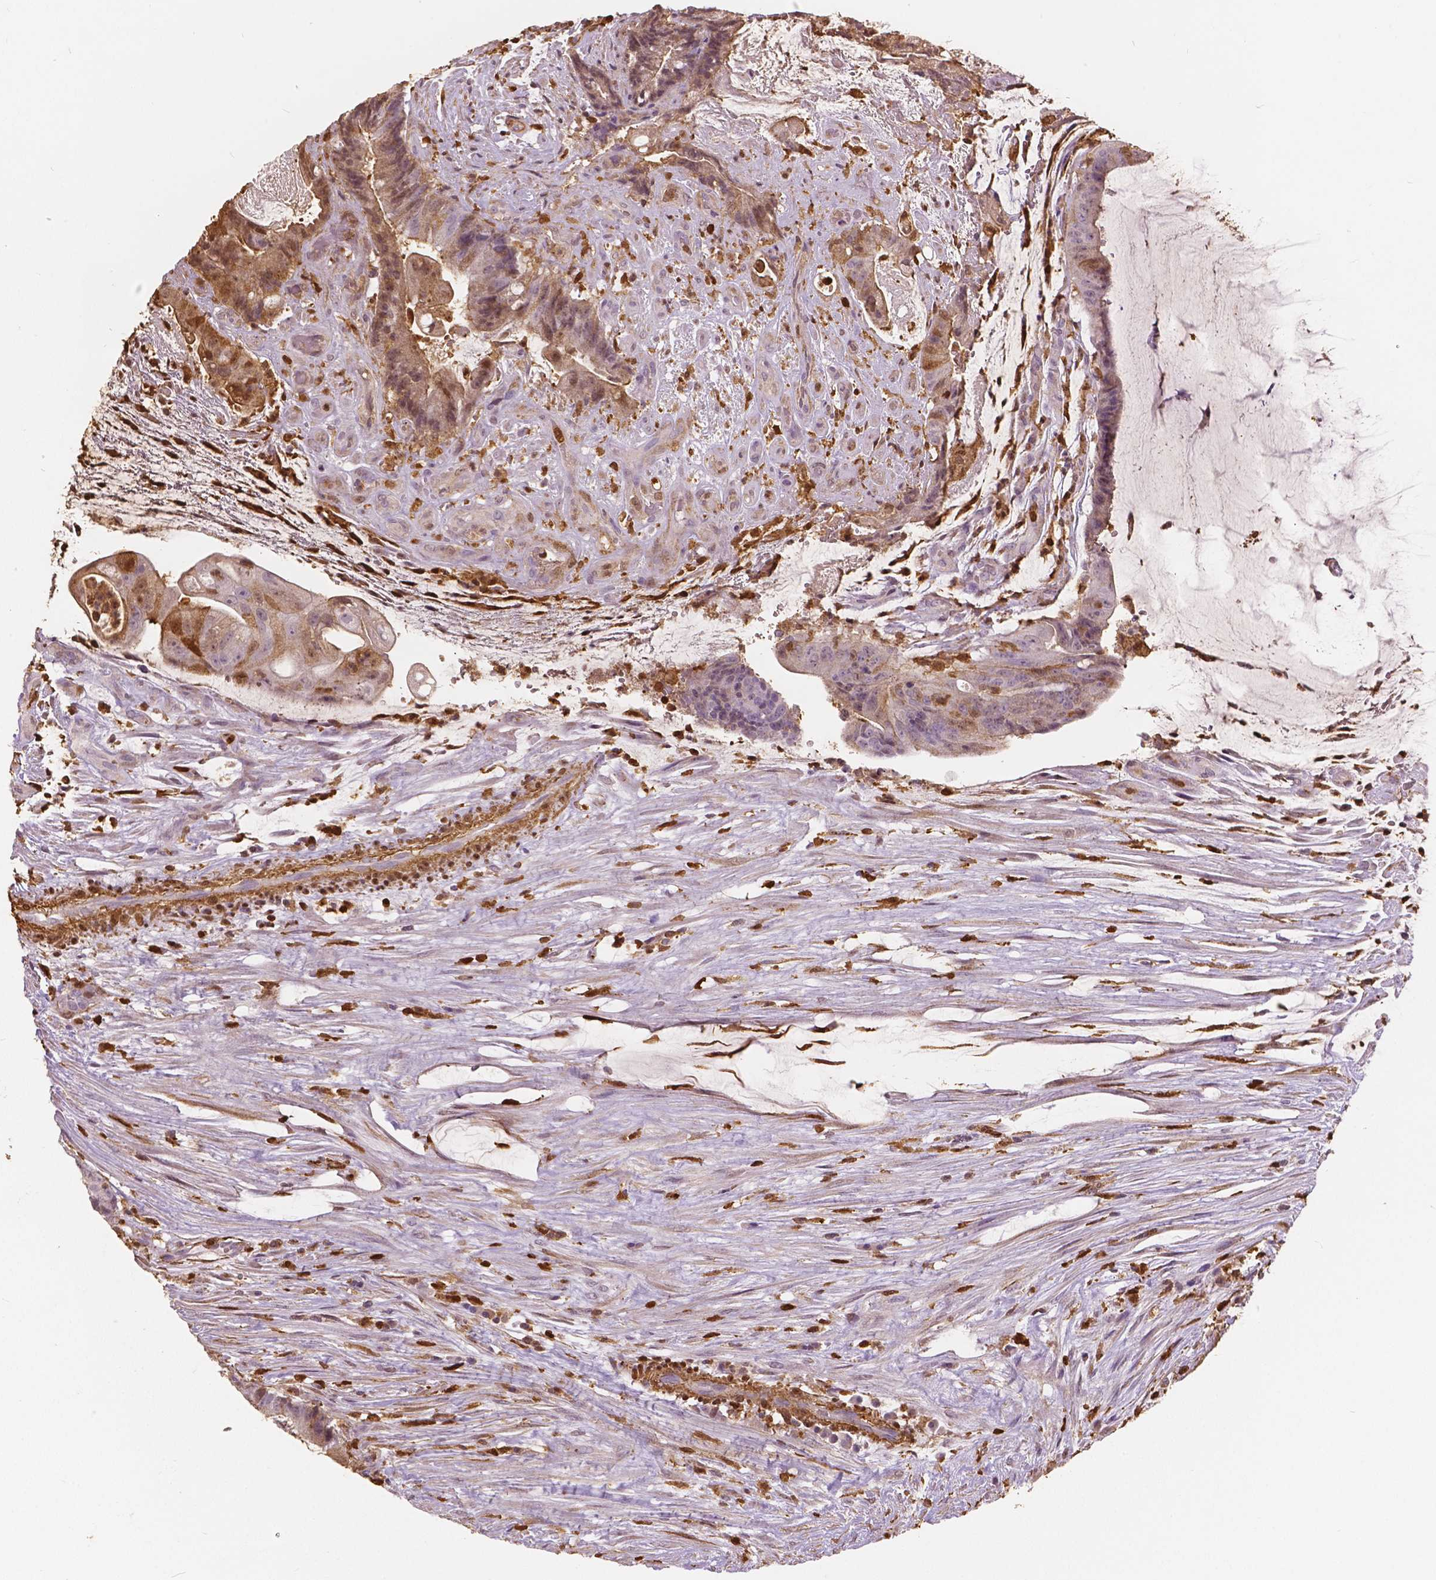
{"staining": {"intensity": "moderate", "quantity": "<25%", "location": "cytoplasmic/membranous,nuclear"}, "tissue": "colorectal cancer", "cell_type": "Tumor cells", "image_type": "cancer", "snomed": [{"axis": "morphology", "description": "Adenocarcinoma, NOS"}, {"axis": "topography", "description": "Colon"}], "caption": "Protein expression analysis of adenocarcinoma (colorectal) displays moderate cytoplasmic/membranous and nuclear positivity in about <25% of tumor cells.", "gene": "S100A4", "patient": {"sex": "female", "age": 43}}